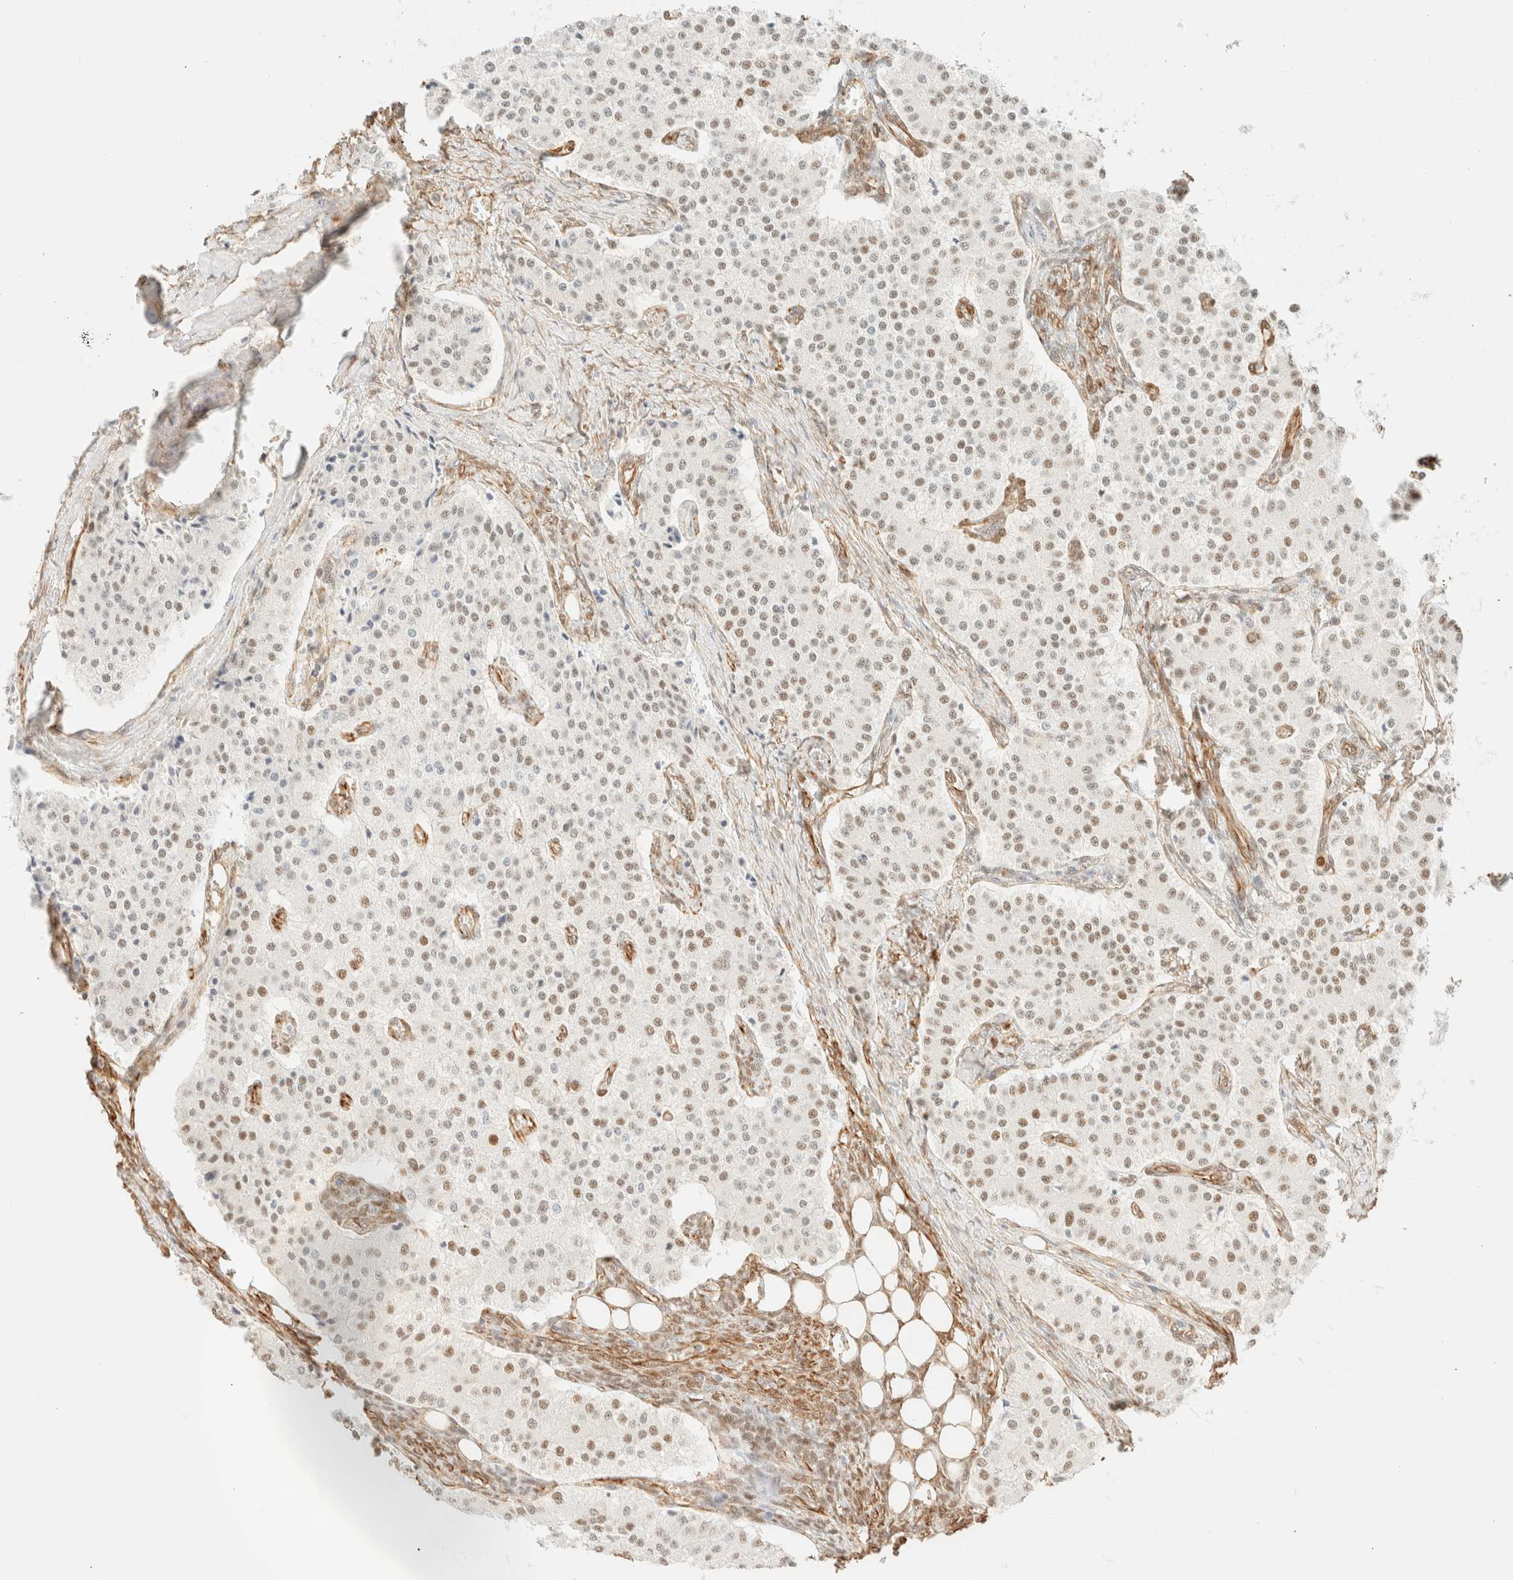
{"staining": {"intensity": "weak", "quantity": ">75%", "location": "nuclear"}, "tissue": "carcinoid", "cell_type": "Tumor cells", "image_type": "cancer", "snomed": [{"axis": "morphology", "description": "Carcinoid, malignant, NOS"}, {"axis": "topography", "description": "Colon"}], "caption": "High-power microscopy captured an immunohistochemistry (IHC) photomicrograph of carcinoid (malignant), revealing weak nuclear expression in about >75% of tumor cells.", "gene": "ZSCAN18", "patient": {"sex": "female", "age": 52}}